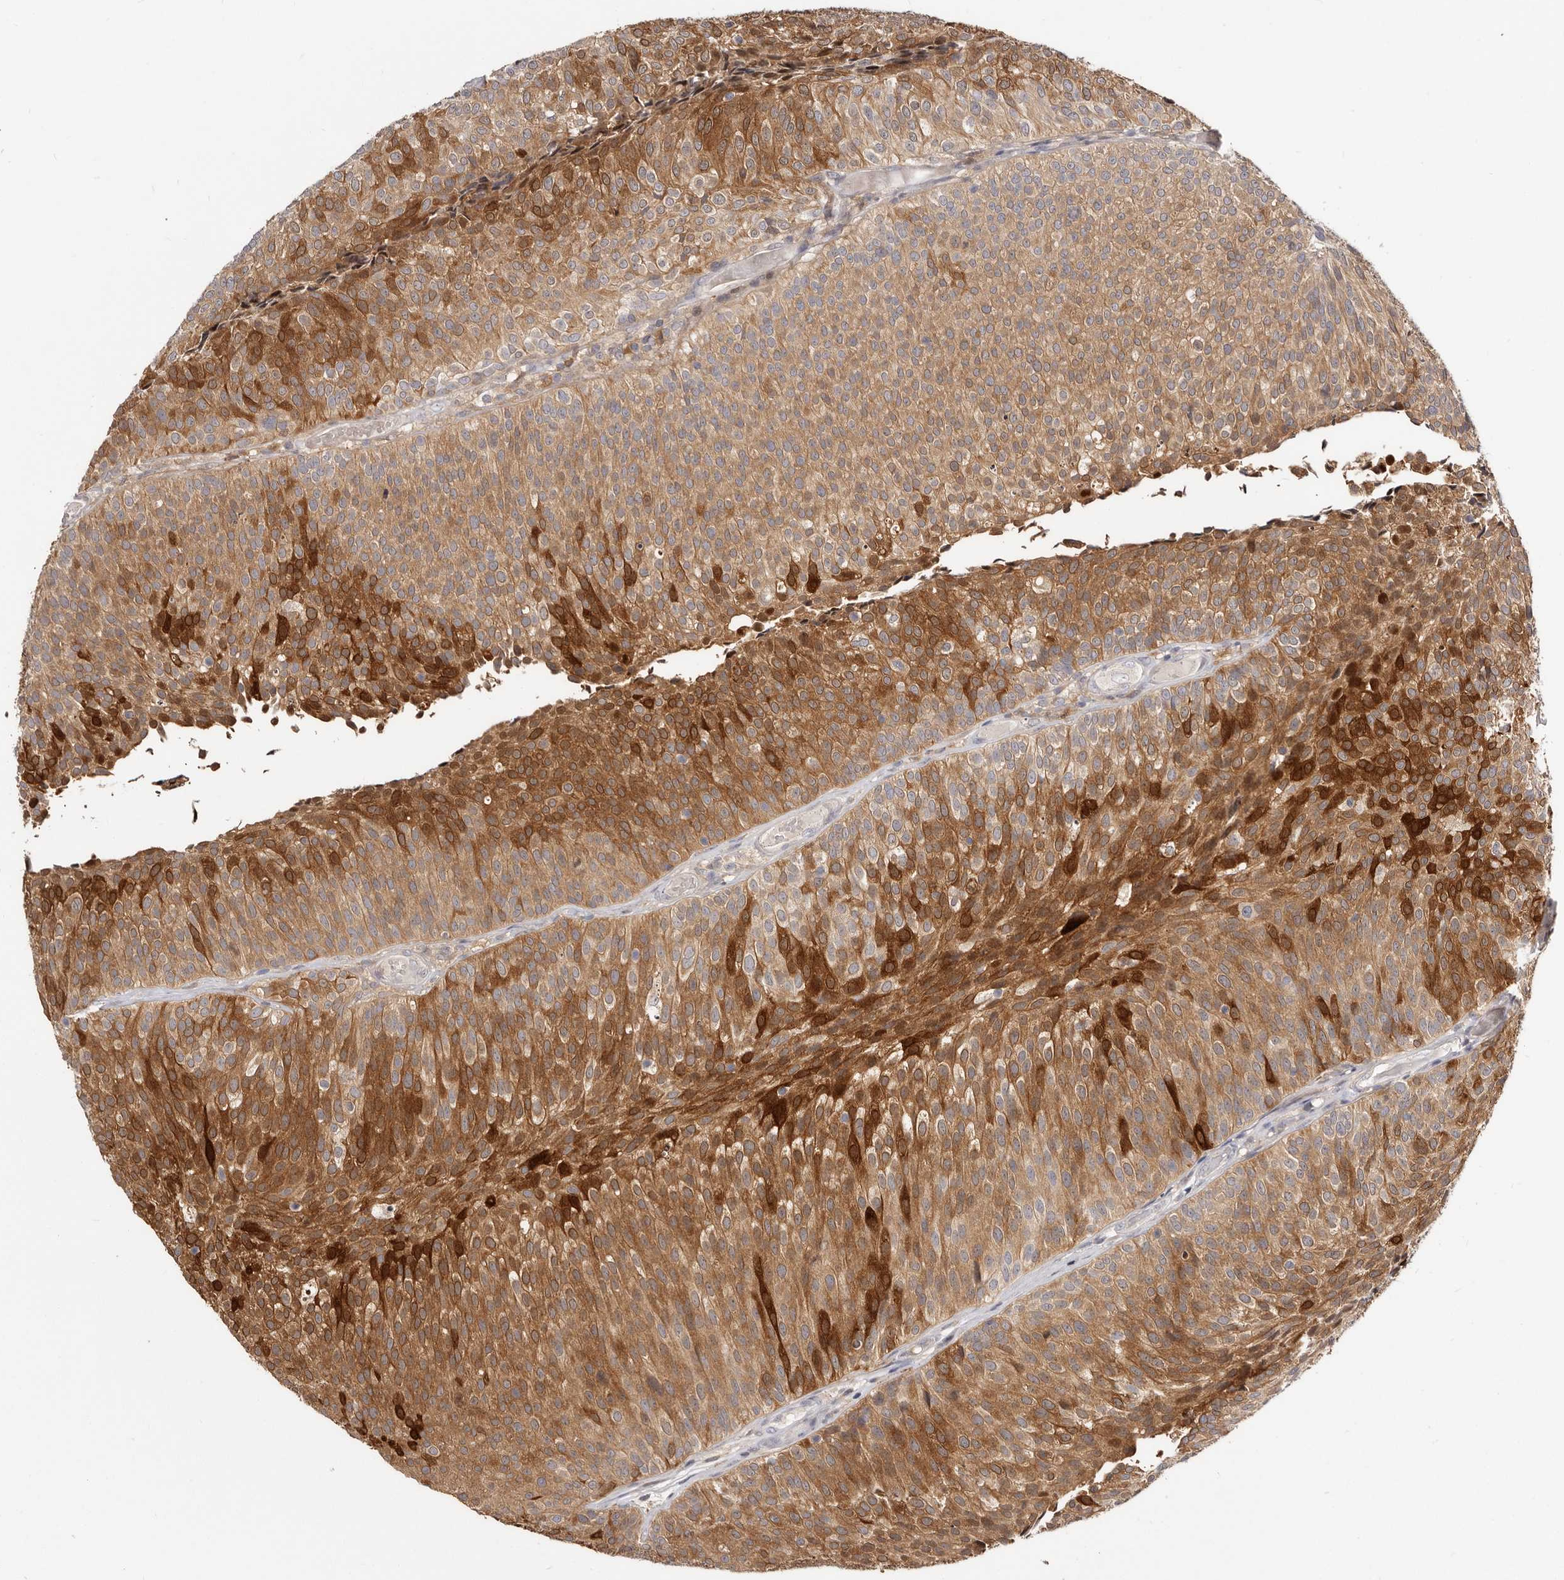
{"staining": {"intensity": "strong", "quantity": "25%-75%", "location": "cytoplasmic/membranous"}, "tissue": "urothelial cancer", "cell_type": "Tumor cells", "image_type": "cancer", "snomed": [{"axis": "morphology", "description": "Urothelial carcinoma, Low grade"}, {"axis": "topography", "description": "Urinary bladder"}], "caption": "This image exhibits urothelial cancer stained with IHC to label a protein in brown. The cytoplasmic/membranous of tumor cells show strong positivity for the protein. Nuclei are counter-stained blue.", "gene": "TC2N", "patient": {"sex": "male", "age": 86}}